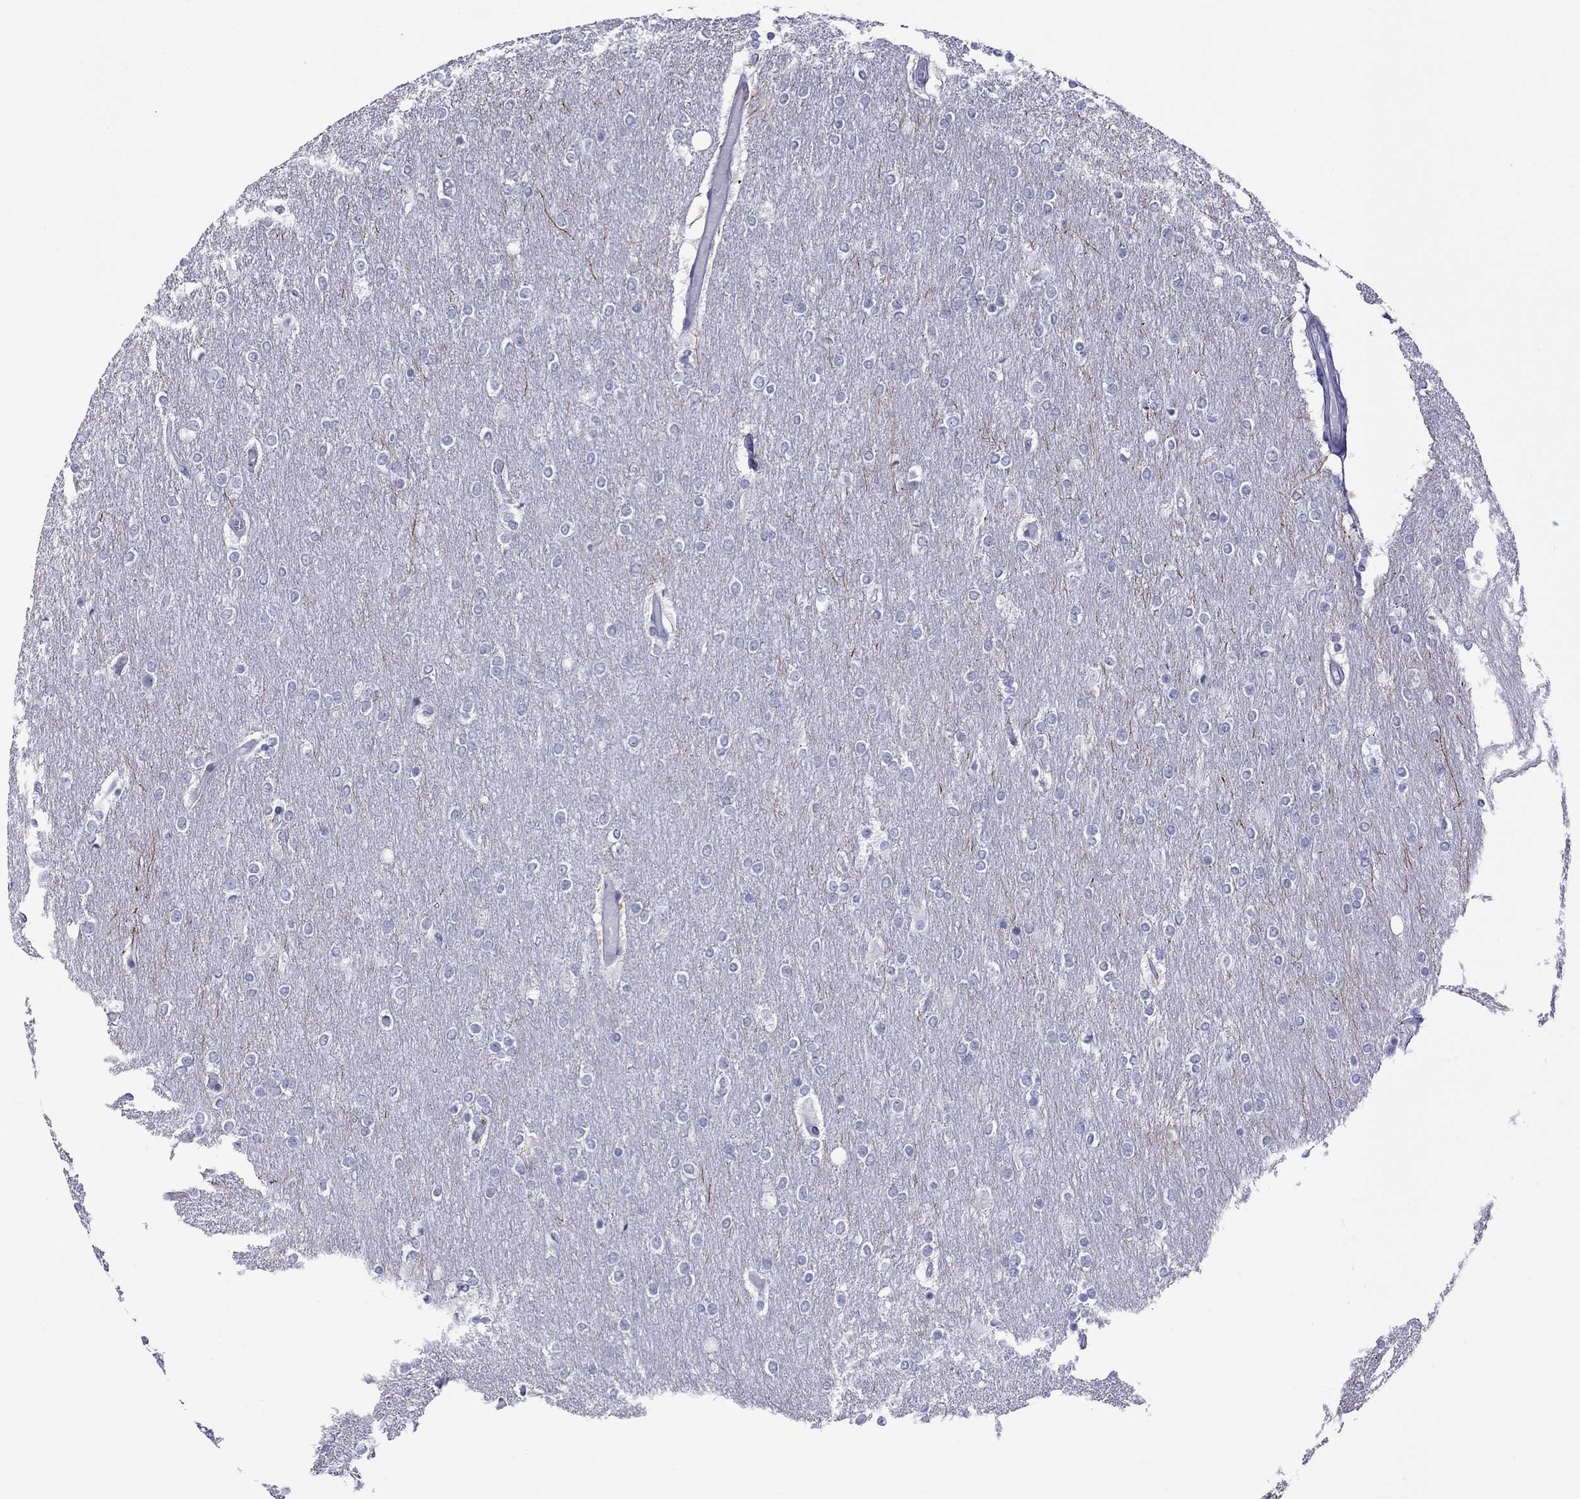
{"staining": {"intensity": "negative", "quantity": "none", "location": "none"}, "tissue": "glioma", "cell_type": "Tumor cells", "image_type": "cancer", "snomed": [{"axis": "morphology", "description": "Glioma, malignant, High grade"}, {"axis": "topography", "description": "Brain"}], "caption": "Immunohistochemistry (IHC) photomicrograph of neoplastic tissue: glioma stained with DAB (3,3'-diaminobenzidine) shows no significant protein staining in tumor cells.", "gene": "CHRNB3", "patient": {"sex": "female", "age": 61}}